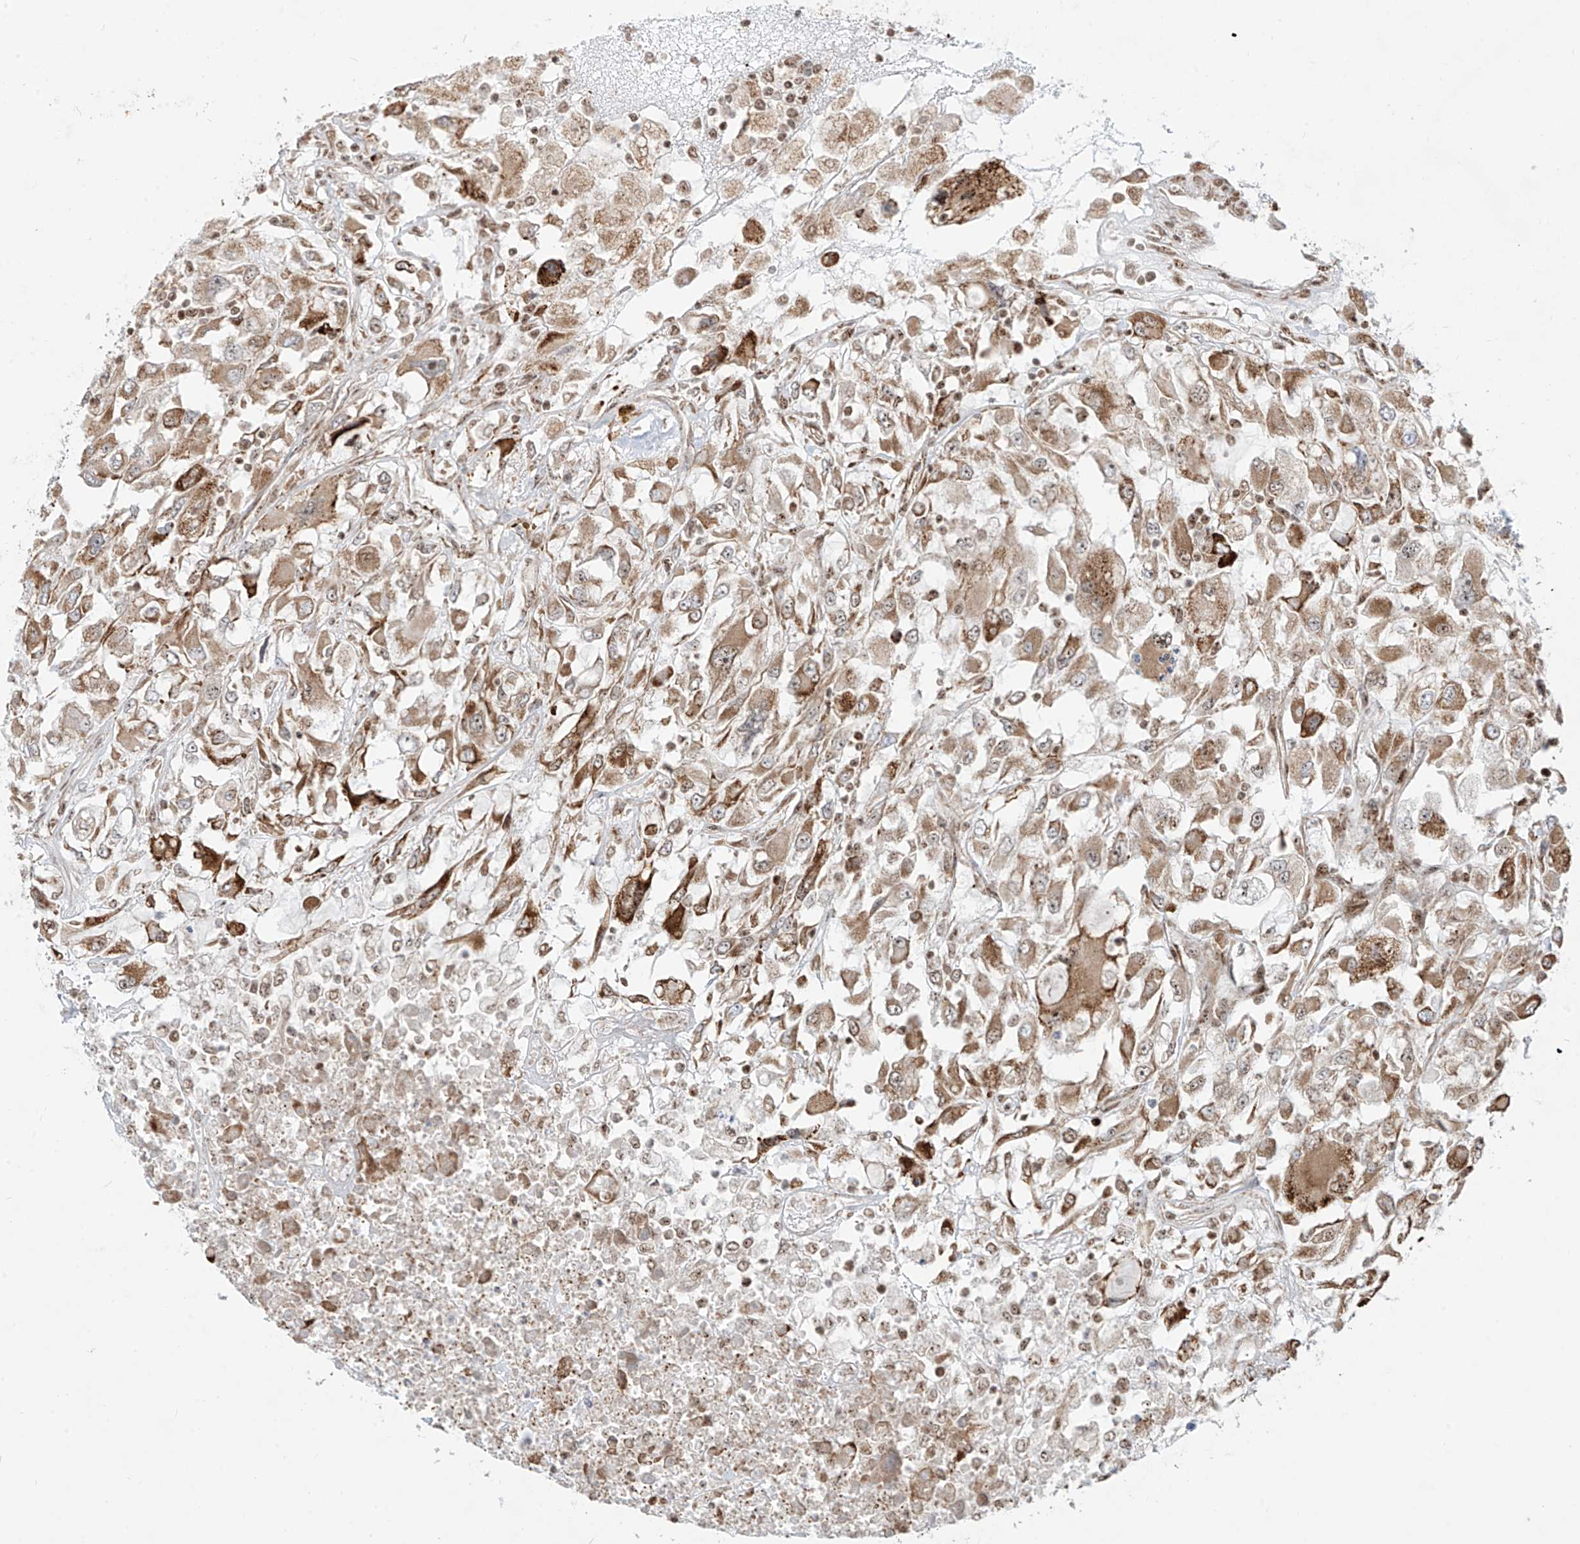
{"staining": {"intensity": "moderate", "quantity": ">75%", "location": "cytoplasmic/membranous"}, "tissue": "renal cancer", "cell_type": "Tumor cells", "image_type": "cancer", "snomed": [{"axis": "morphology", "description": "Adenocarcinoma, NOS"}, {"axis": "topography", "description": "Kidney"}], "caption": "Immunohistochemistry image of neoplastic tissue: renal cancer (adenocarcinoma) stained using immunohistochemistry (IHC) reveals medium levels of moderate protein expression localized specifically in the cytoplasmic/membranous of tumor cells, appearing as a cytoplasmic/membranous brown color.", "gene": "ZBTB8A", "patient": {"sex": "female", "age": 52}}